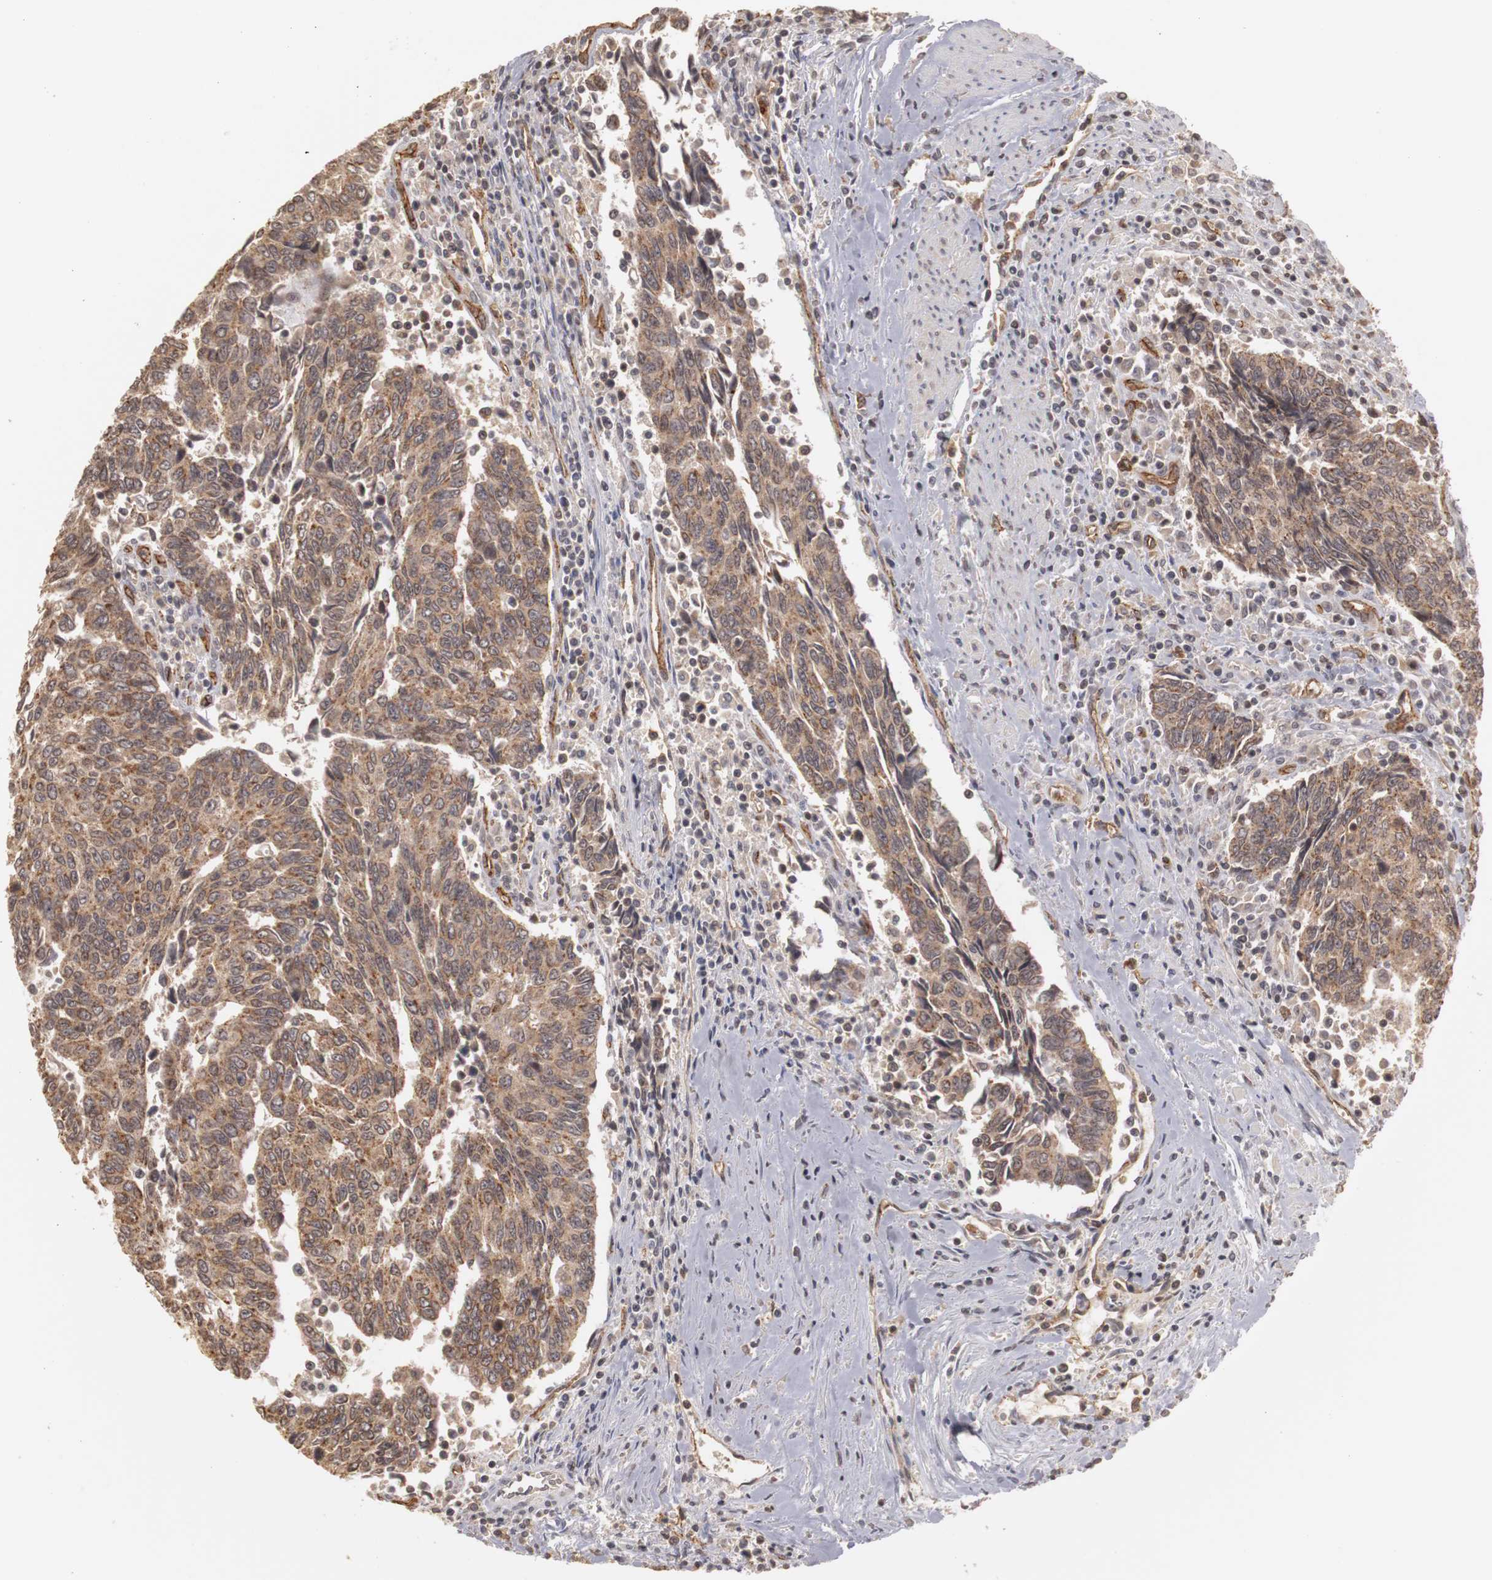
{"staining": {"intensity": "moderate", "quantity": ">75%", "location": "cytoplasmic/membranous"}, "tissue": "urothelial cancer", "cell_type": "Tumor cells", "image_type": "cancer", "snomed": [{"axis": "morphology", "description": "Urothelial carcinoma, High grade"}, {"axis": "topography", "description": "Urinary bladder"}], "caption": "Brown immunohistochemical staining in human urothelial cancer shows moderate cytoplasmic/membranous expression in approximately >75% of tumor cells.", "gene": "PLEKHA1", "patient": {"sex": "male", "age": 86}}